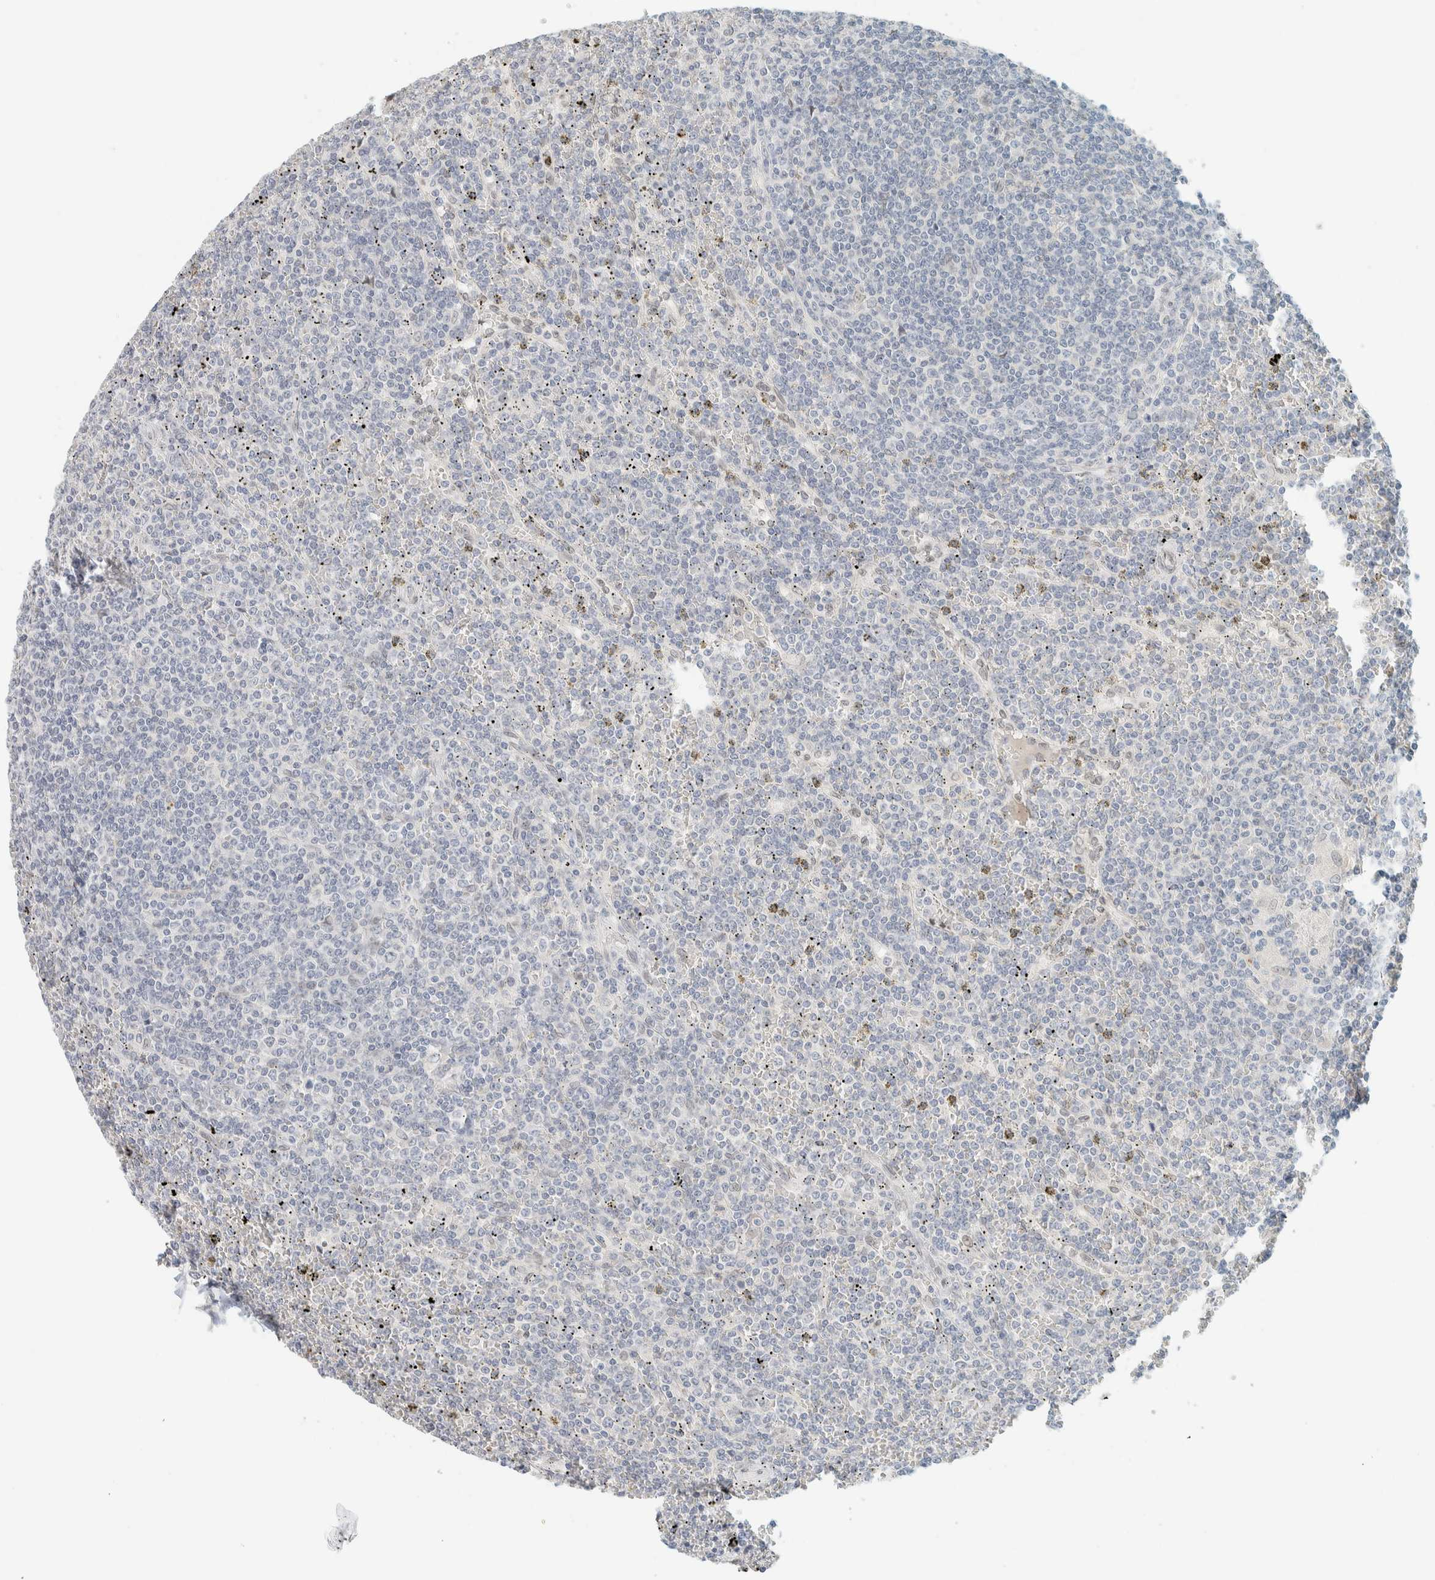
{"staining": {"intensity": "negative", "quantity": "none", "location": "none"}, "tissue": "lymphoma", "cell_type": "Tumor cells", "image_type": "cancer", "snomed": [{"axis": "morphology", "description": "Malignant lymphoma, non-Hodgkin's type, Low grade"}, {"axis": "topography", "description": "Spleen"}], "caption": "Tumor cells show no significant expression in lymphoma. (DAB (3,3'-diaminobenzidine) immunohistochemistry visualized using brightfield microscopy, high magnification).", "gene": "C1QTNF12", "patient": {"sex": "female", "age": 19}}